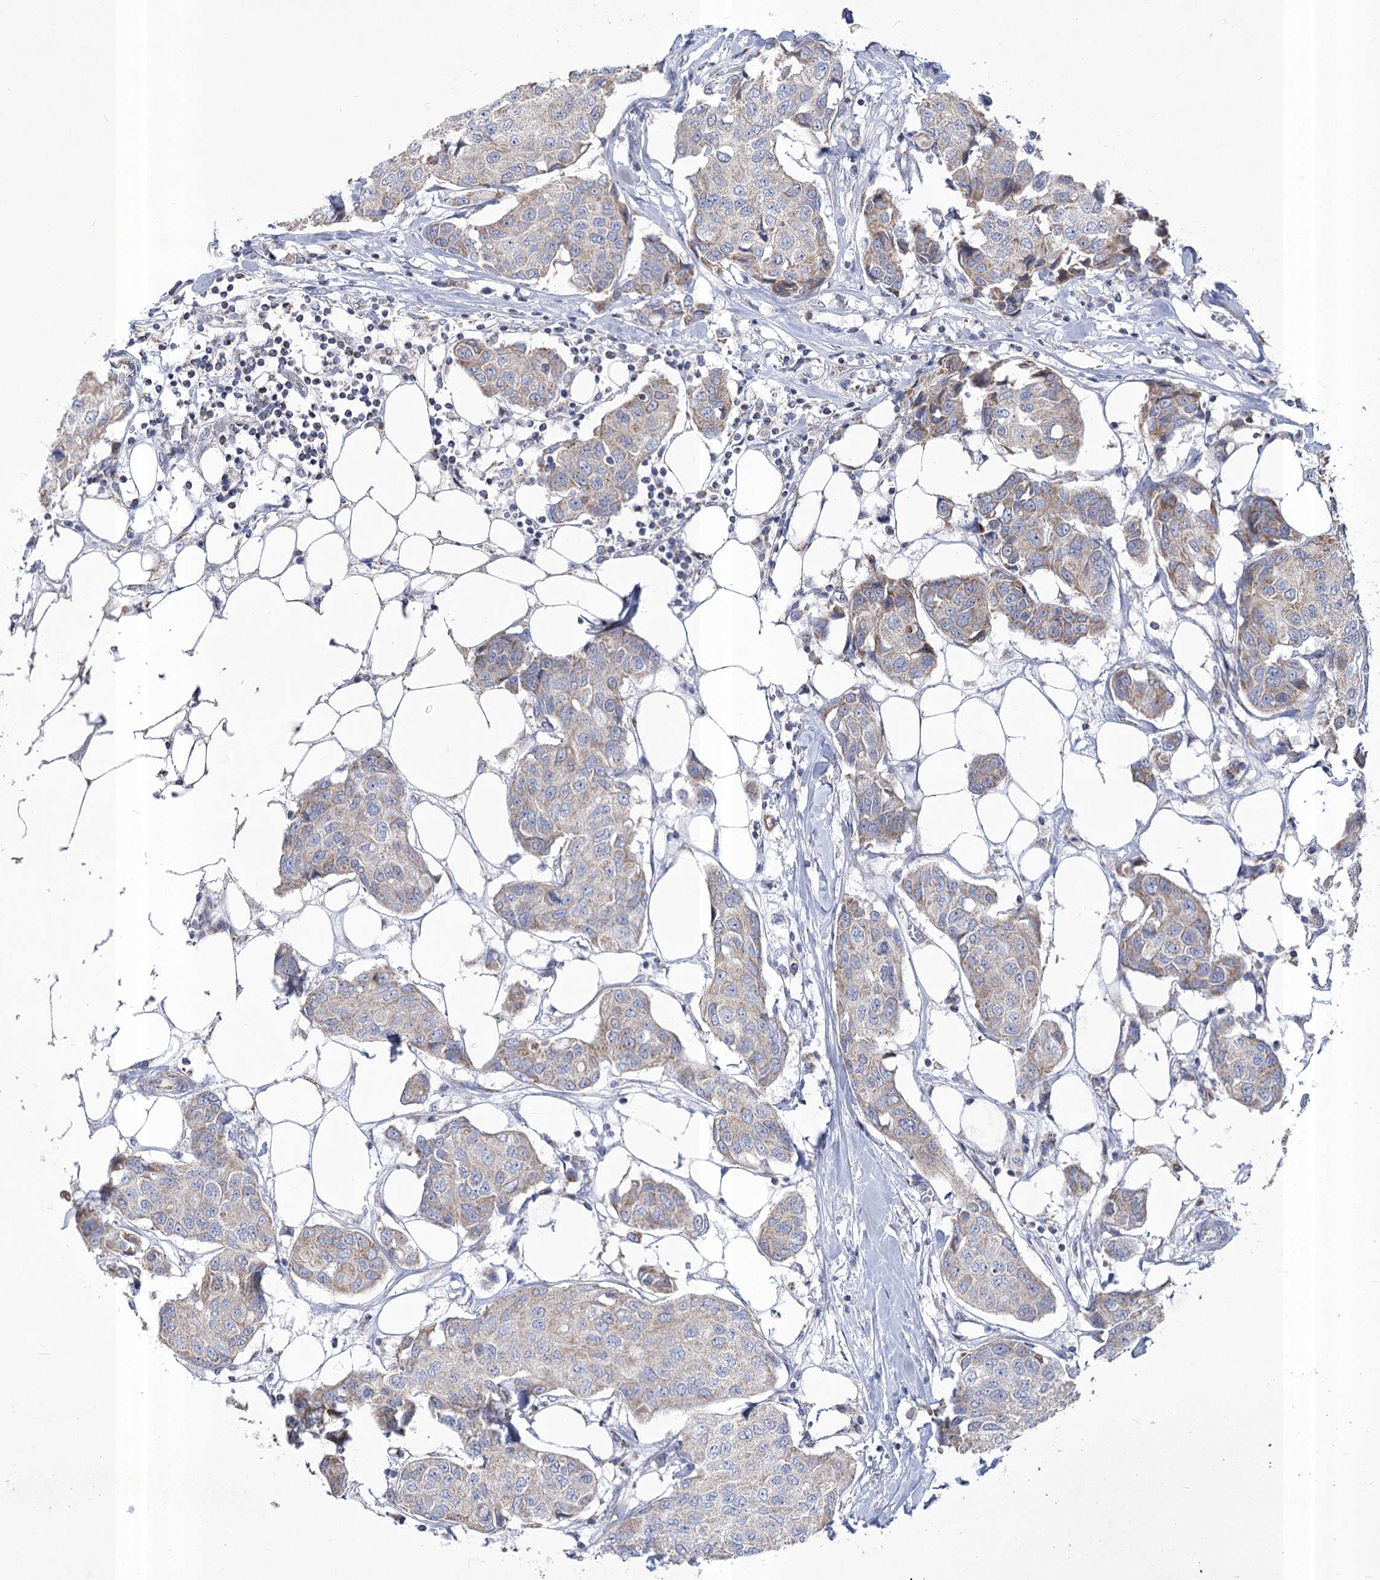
{"staining": {"intensity": "weak", "quantity": "25%-75%", "location": "cytoplasmic/membranous"}, "tissue": "breast cancer", "cell_type": "Tumor cells", "image_type": "cancer", "snomed": [{"axis": "morphology", "description": "Duct carcinoma"}, {"axis": "topography", "description": "Breast"}], "caption": "Breast cancer (invasive ductal carcinoma) stained with DAB immunohistochemistry (IHC) exhibits low levels of weak cytoplasmic/membranous staining in about 25%-75% of tumor cells.", "gene": "PDHB", "patient": {"sex": "female", "age": 80}}